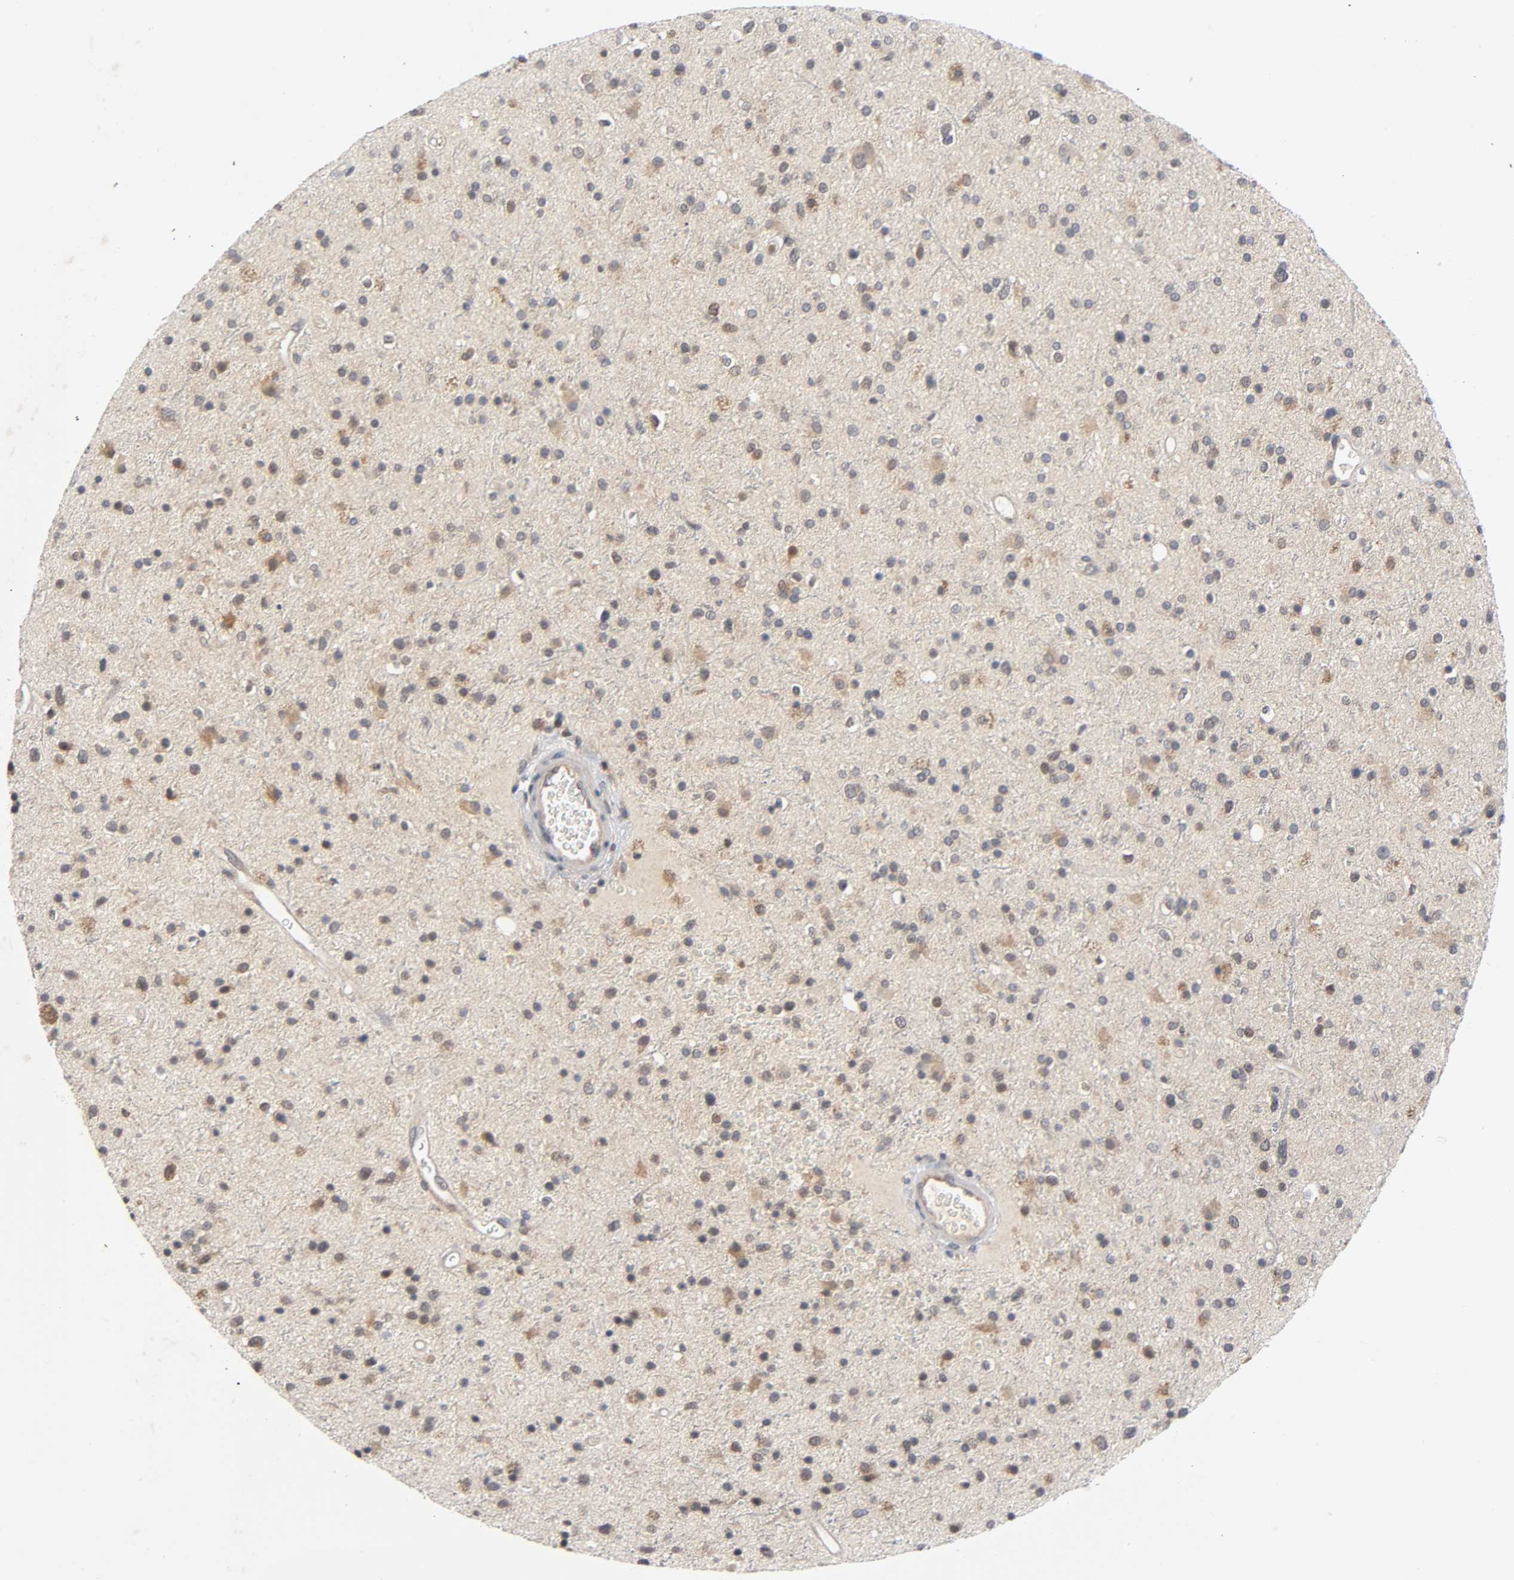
{"staining": {"intensity": "moderate", "quantity": ">75%", "location": "cytoplasmic/membranous"}, "tissue": "glioma", "cell_type": "Tumor cells", "image_type": "cancer", "snomed": [{"axis": "morphology", "description": "Glioma, malignant, High grade"}, {"axis": "topography", "description": "Brain"}], "caption": "Tumor cells reveal moderate cytoplasmic/membranous staining in approximately >75% of cells in glioma. (brown staining indicates protein expression, while blue staining denotes nuclei).", "gene": "MAPK8", "patient": {"sex": "male", "age": 33}}